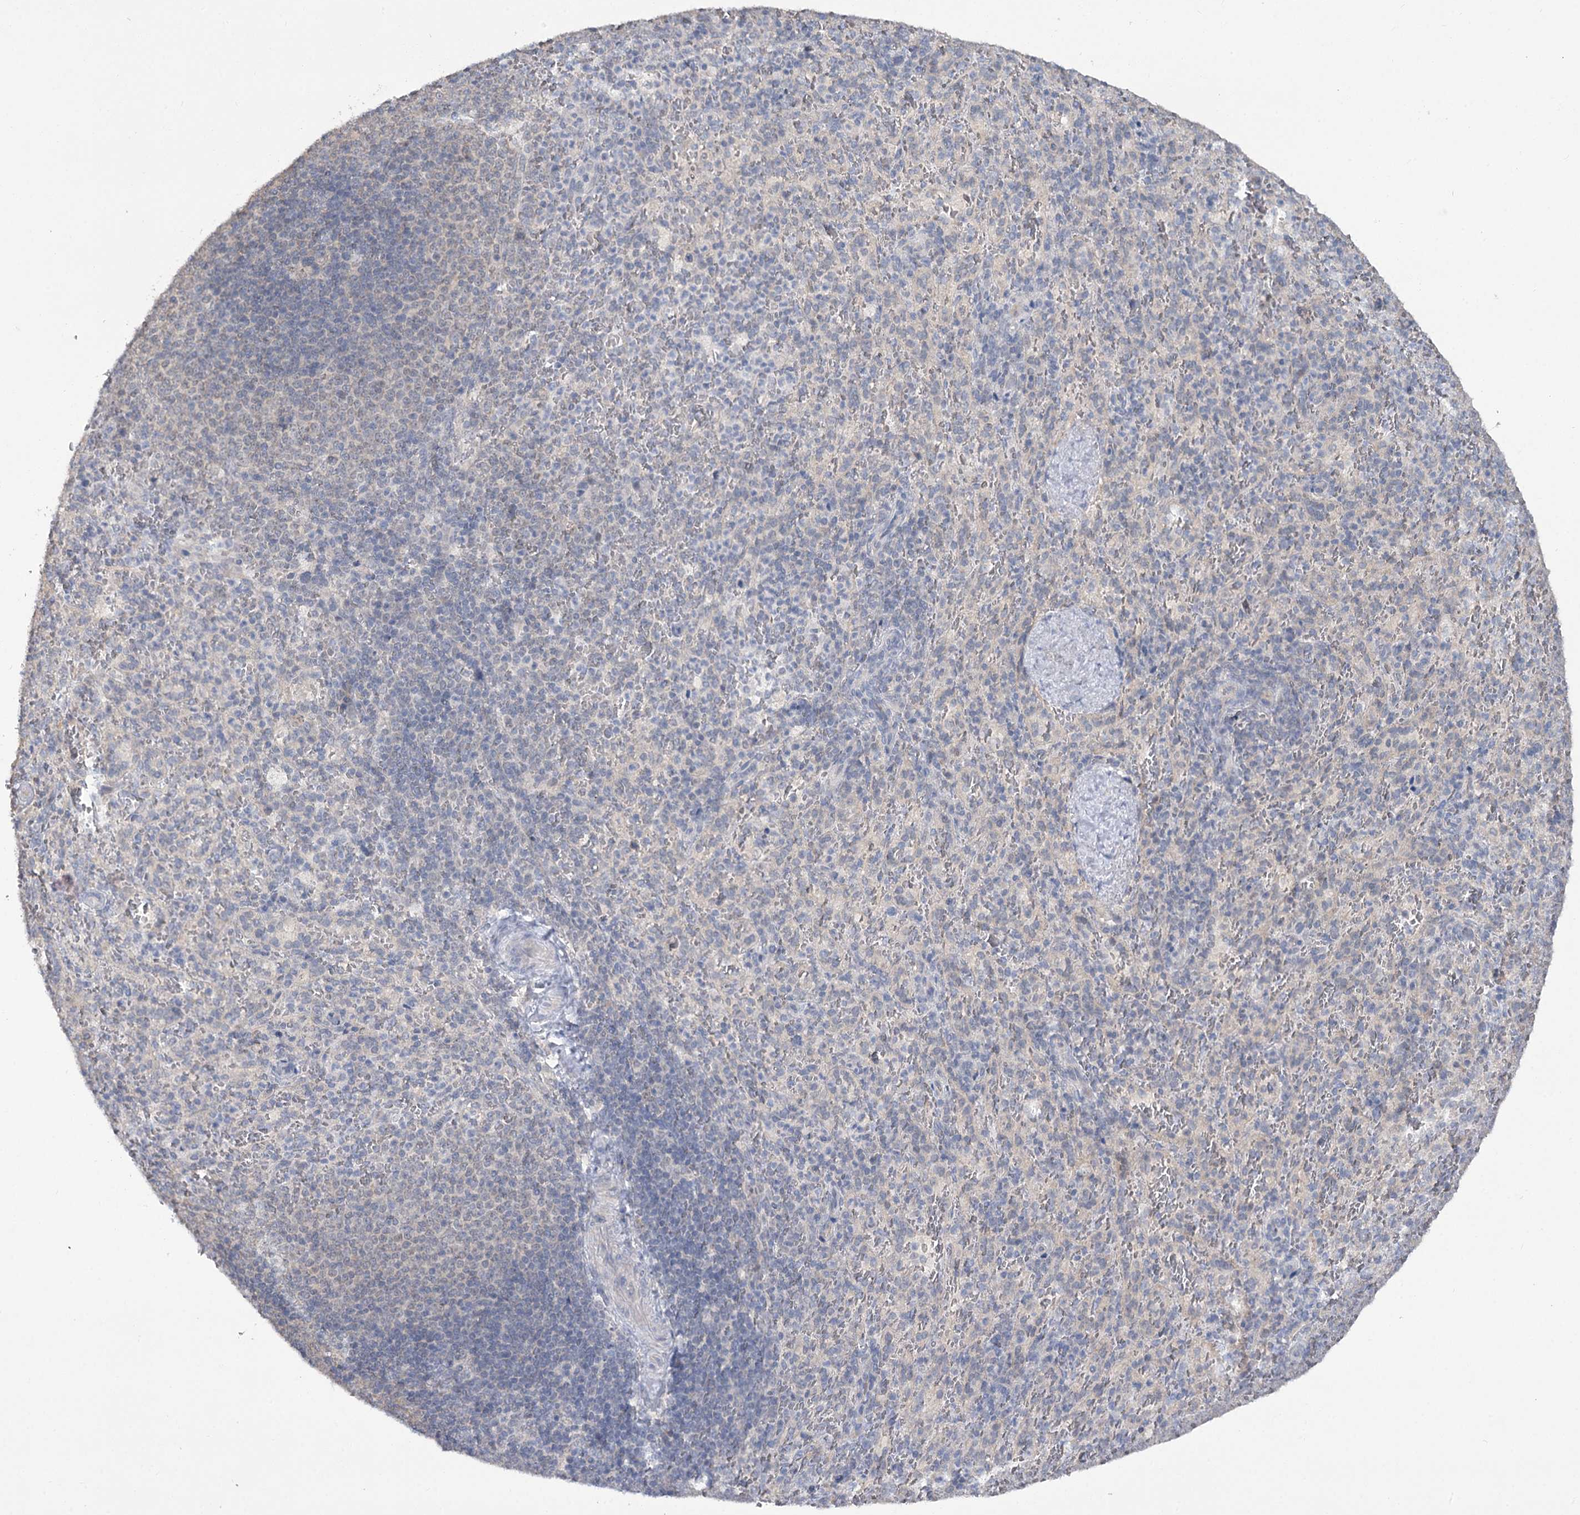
{"staining": {"intensity": "negative", "quantity": "none", "location": "none"}, "tissue": "spleen", "cell_type": "Cells in red pulp", "image_type": "normal", "snomed": [{"axis": "morphology", "description": "Normal tissue, NOS"}, {"axis": "topography", "description": "Spleen"}], "caption": "Spleen was stained to show a protein in brown. There is no significant staining in cells in red pulp. (DAB immunohistochemistry (IHC) with hematoxylin counter stain).", "gene": "PHYHIPL", "patient": {"sex": "female", "age": 21}}